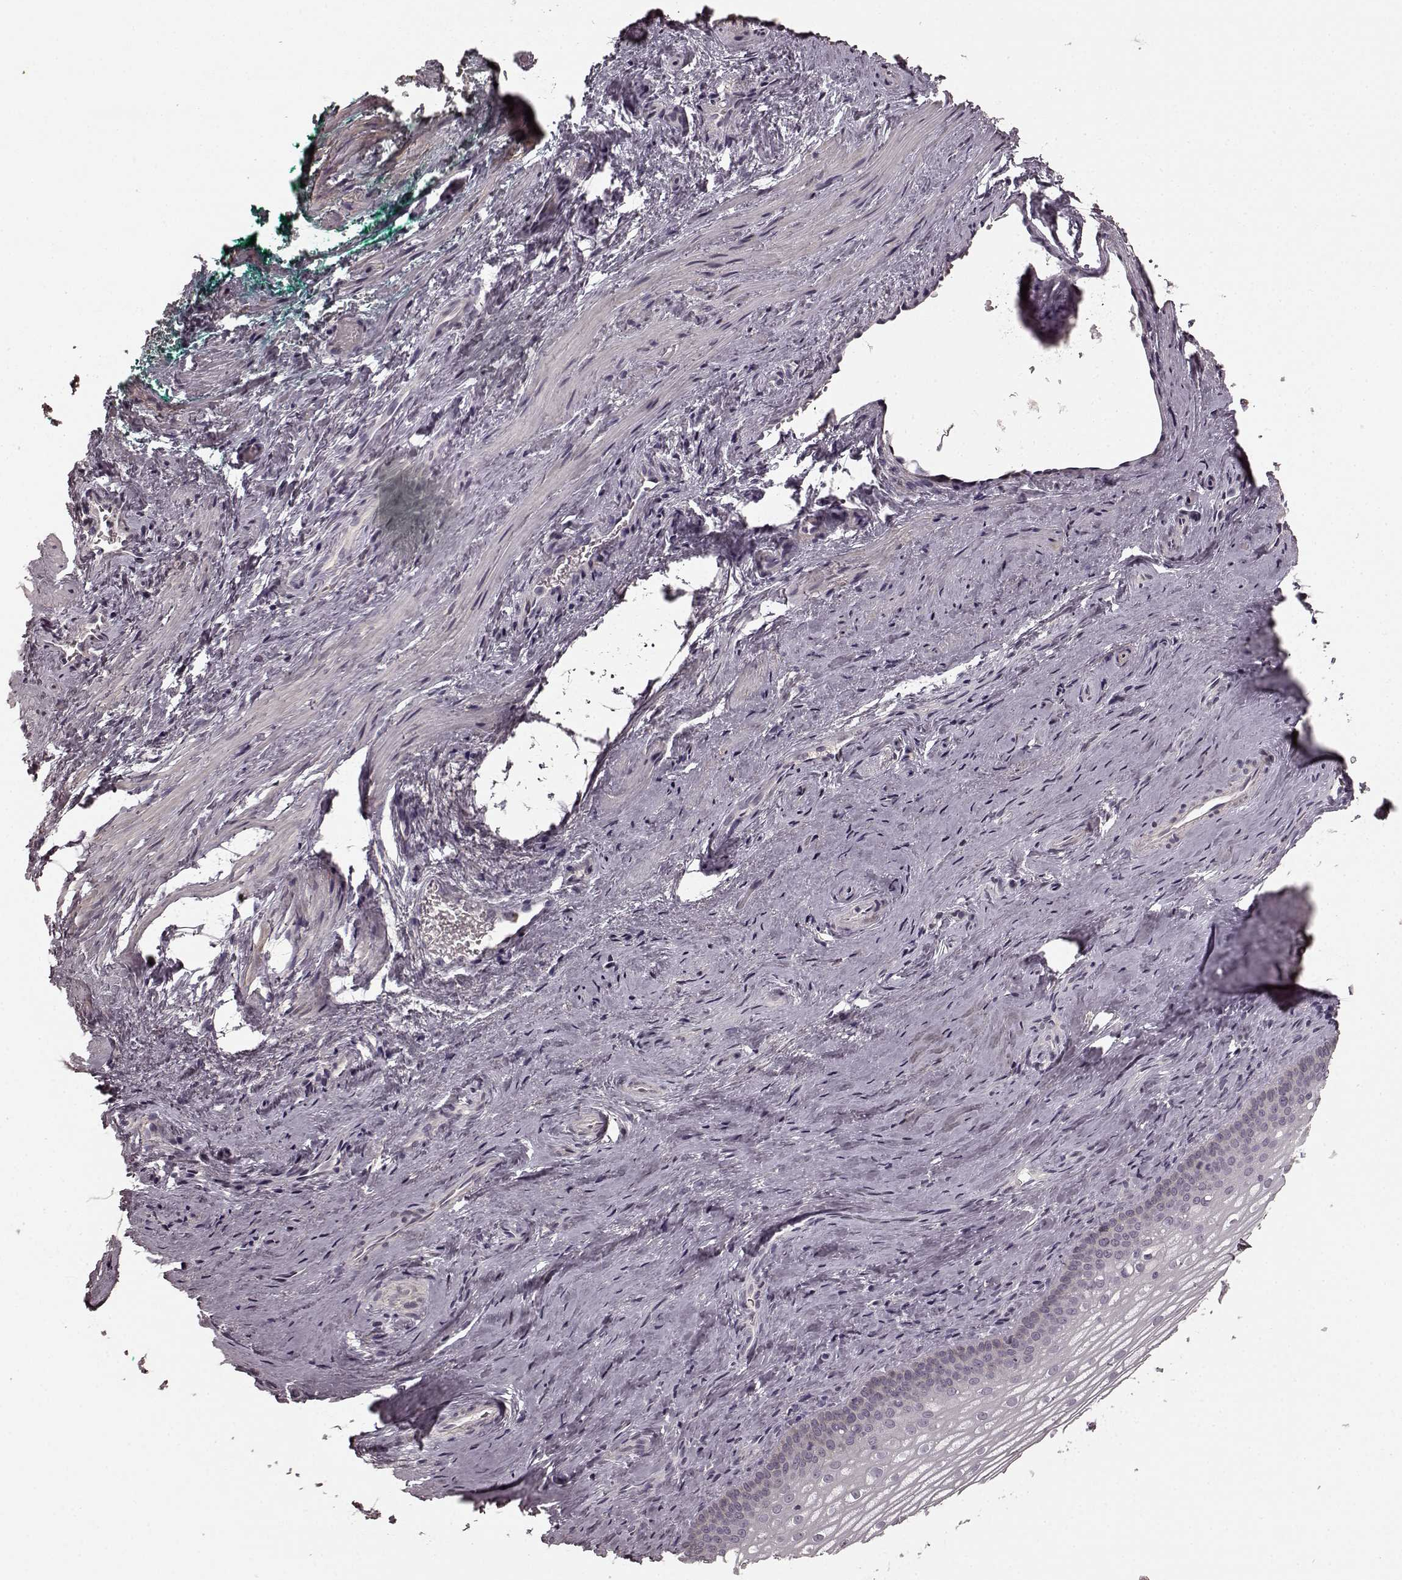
{"staining": {"intensity": "negative", "quantity": "none", "location": "none"}, "tissue": "vagina", "cell_type": "Squamous epithelial cells", "image_type": "normal", "snomed": [{"axis": "morphology", "description": "Normal tissue, NOS"}, {"axis": "topography", "description": "Vagina"}], "caption": "Squamous epithelial cells are negative for brown protein staining in unremarkable vagina. The staining is performed using DAB brown chromogen with nuclei counter-stained in using hematoxylin.", "gene": "PRKCE", "patient": {"sex": "female", "age": 44}}